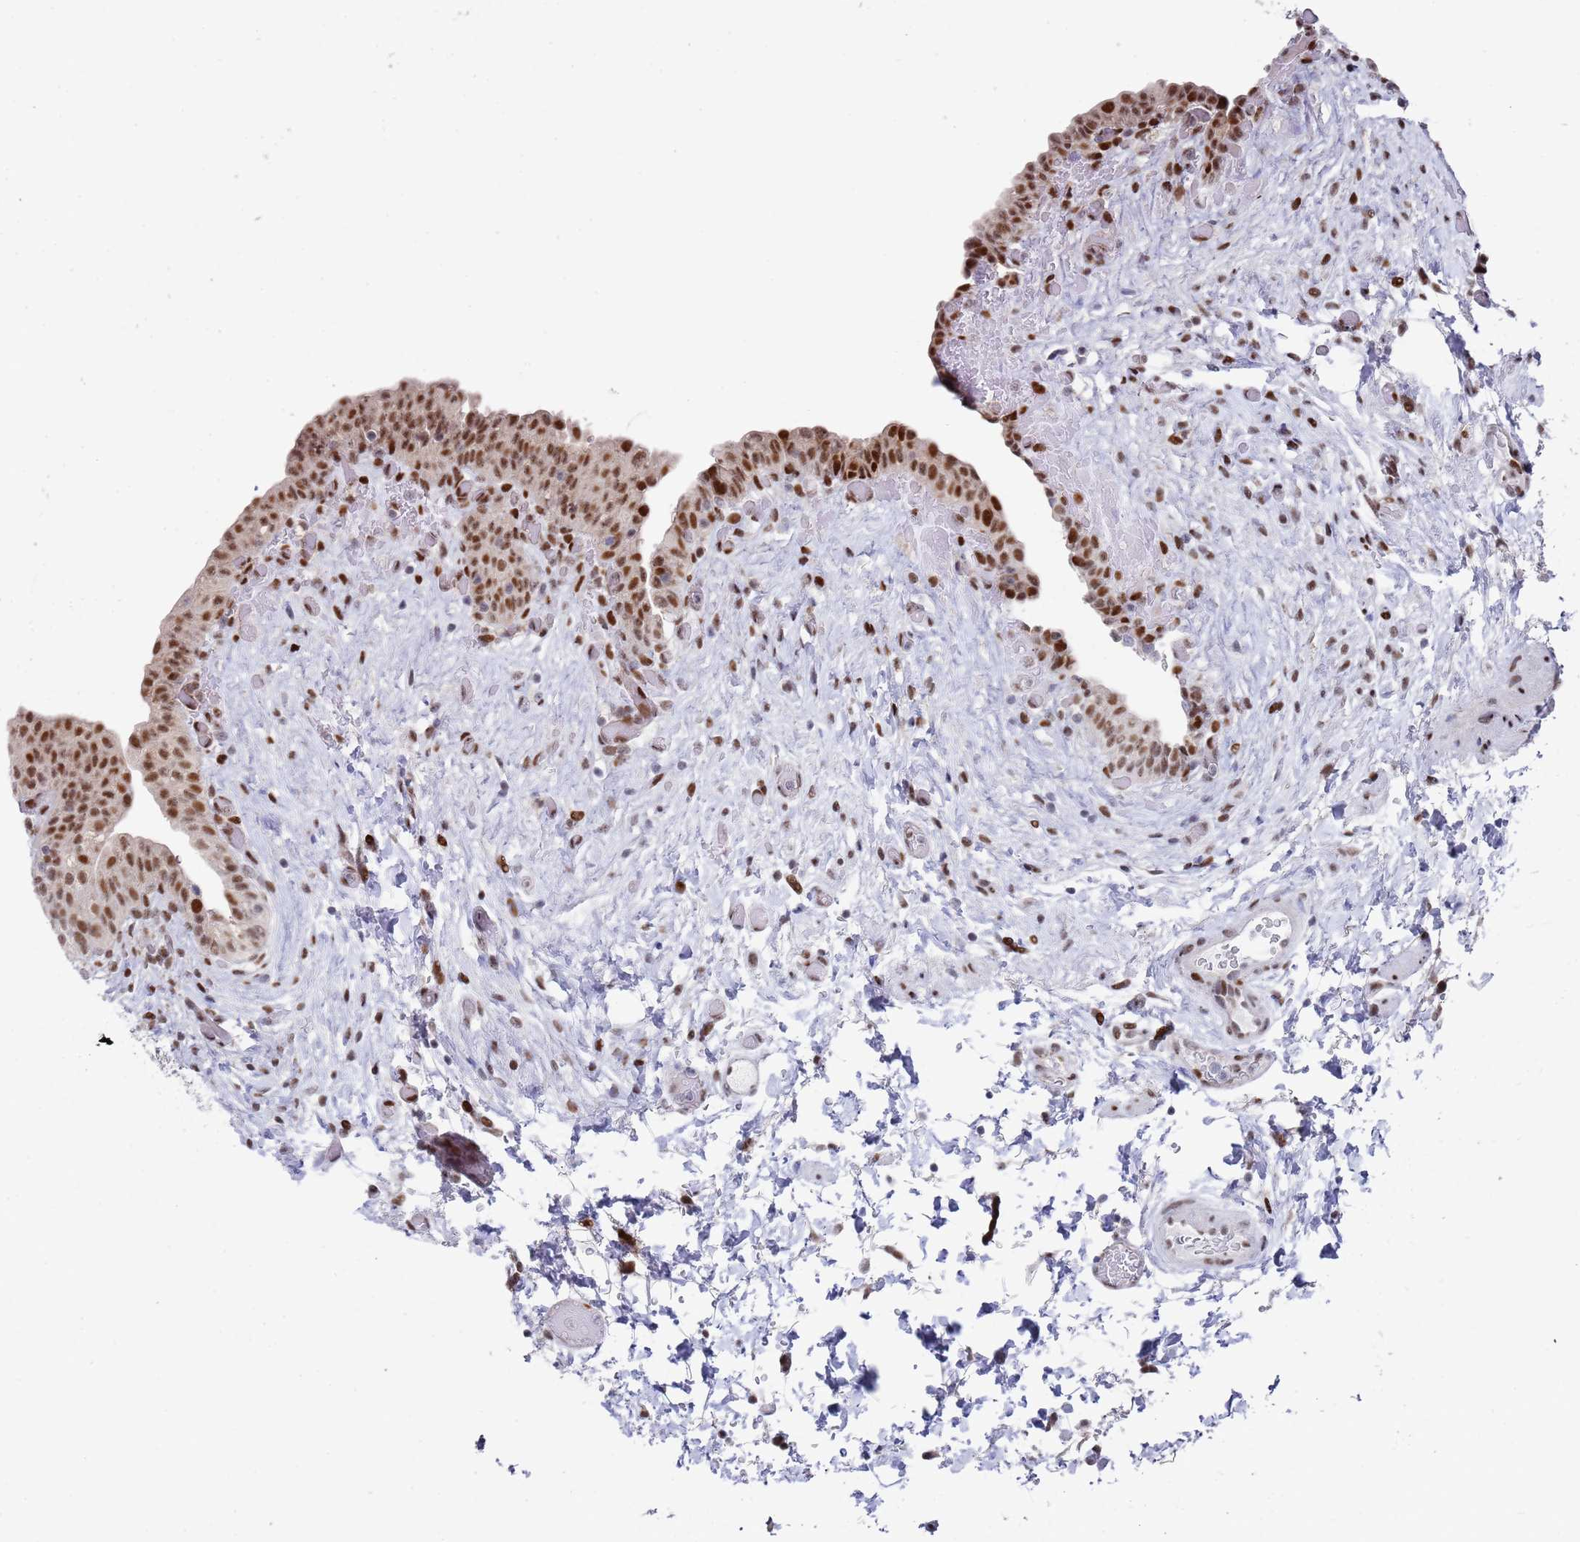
{"staining": {"intensity": "strong", "quantity": "25%-75%", "location": "nuclear"}, "tissue": "urinary bladder", "cell_type": "Urothelial cells", "image_type": "normal", "snomed": [{"axis": "morphology", "description": "Normal tissue, NOS"}, {"axis": "topography", "description": "Urinary bladder"}], "caption": "Normal urinary bladder was stained to show a protein in brown. There is high levels of strong nuclear expression in about 25%-75% of urothelial cells.", "gene": "COPS6", "patient": {"sex": "male", "age": 69}}